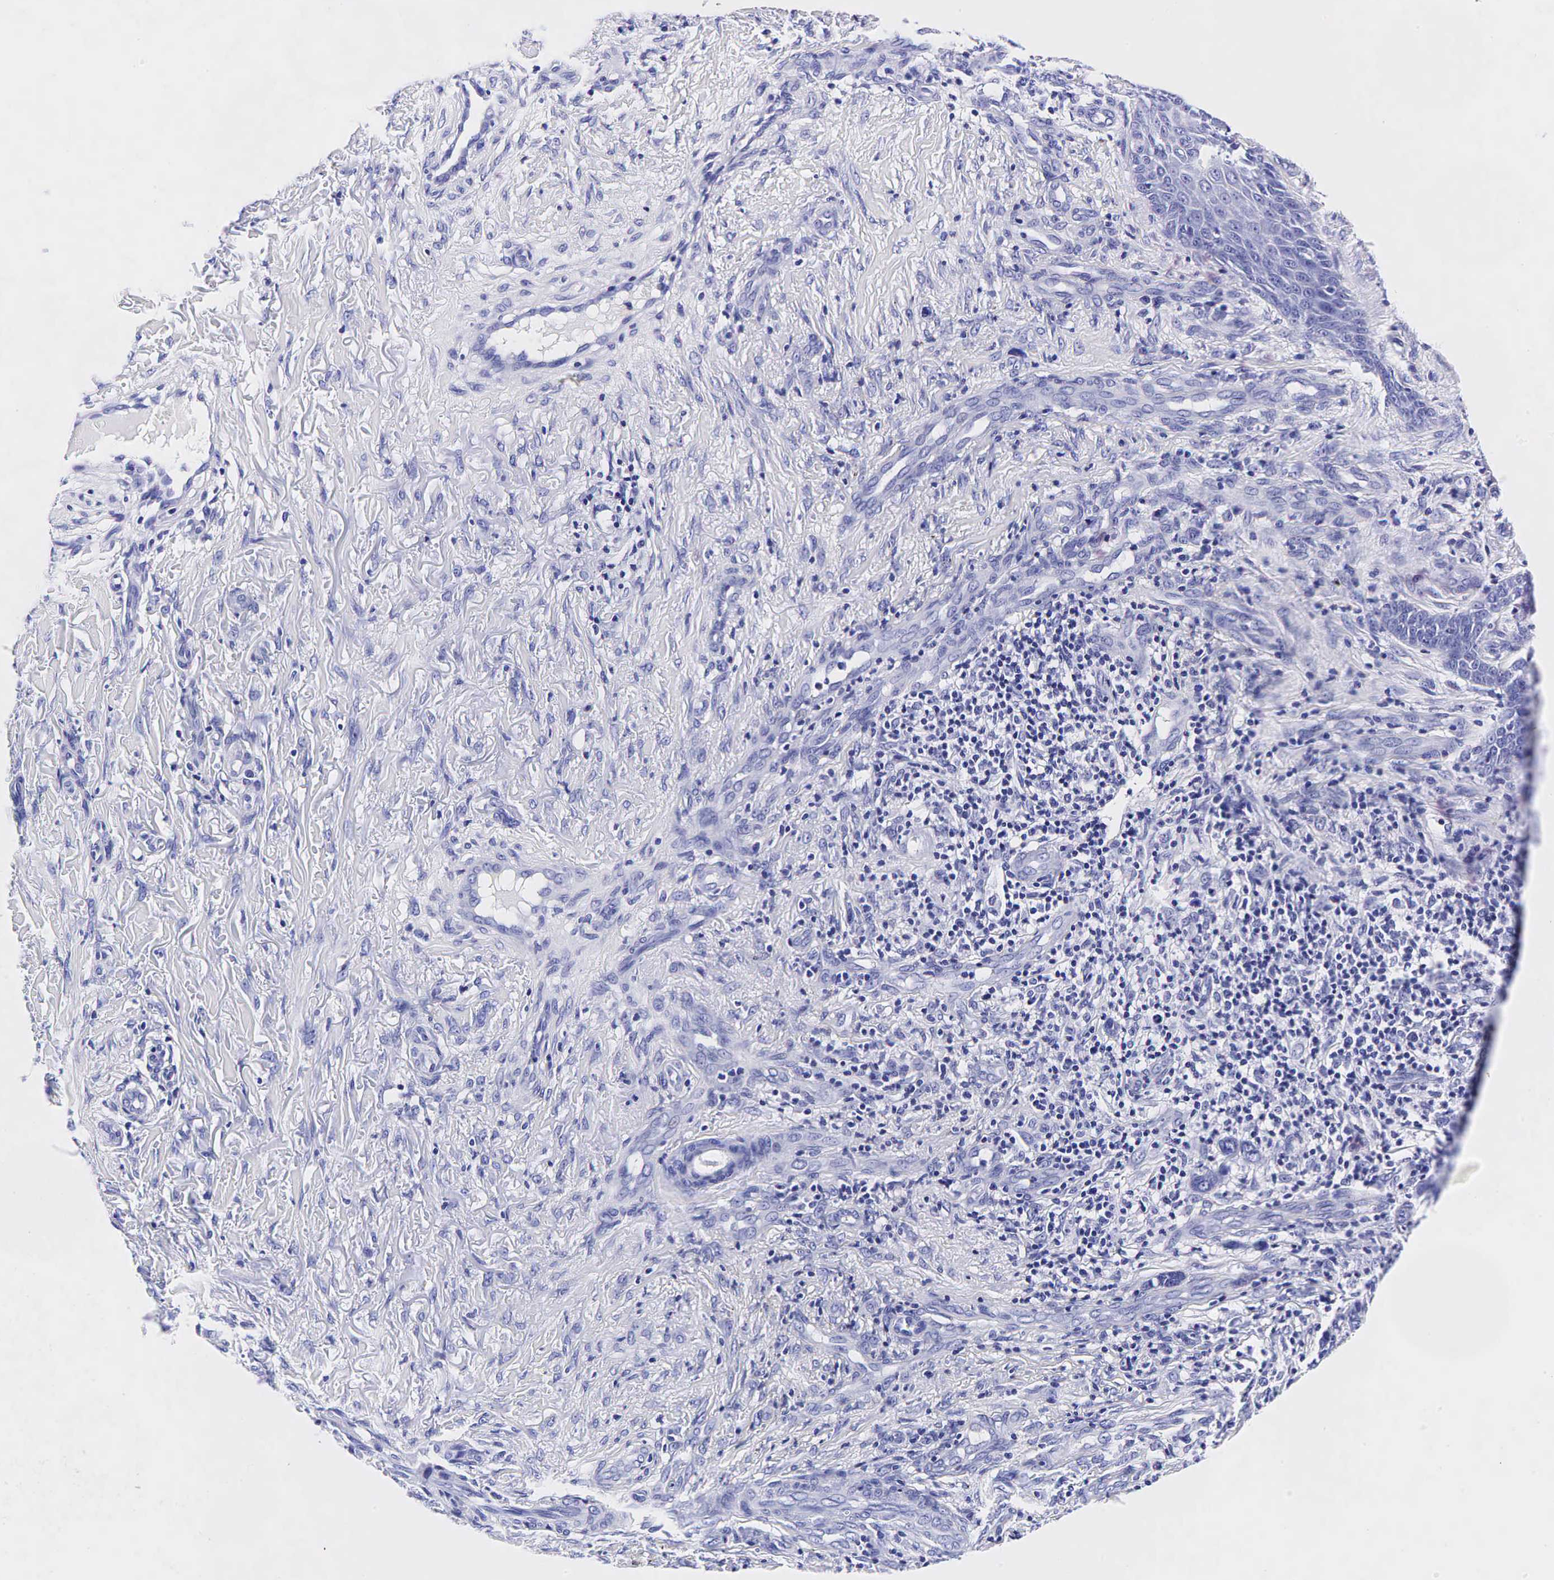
{"staining": {"intensity": "negative", "quantity": "none", "location": "none"}, "tissue": "skin cancer", "cell_type": "Tumor cells", "image_type": "cancer", "snomed": [{"axis": "morphology", "description": "Normal tissue, NOS"}, {"axis": "morphology", "description": "Basal cell carcinoma"}, {"axis": "topography", "description": "Skin"}], "caption": "Tumor cells show no significant expression in skin basal cell carcinoma.", "gene": "GCG", "patient": {"sex": "male", "age": 81}}